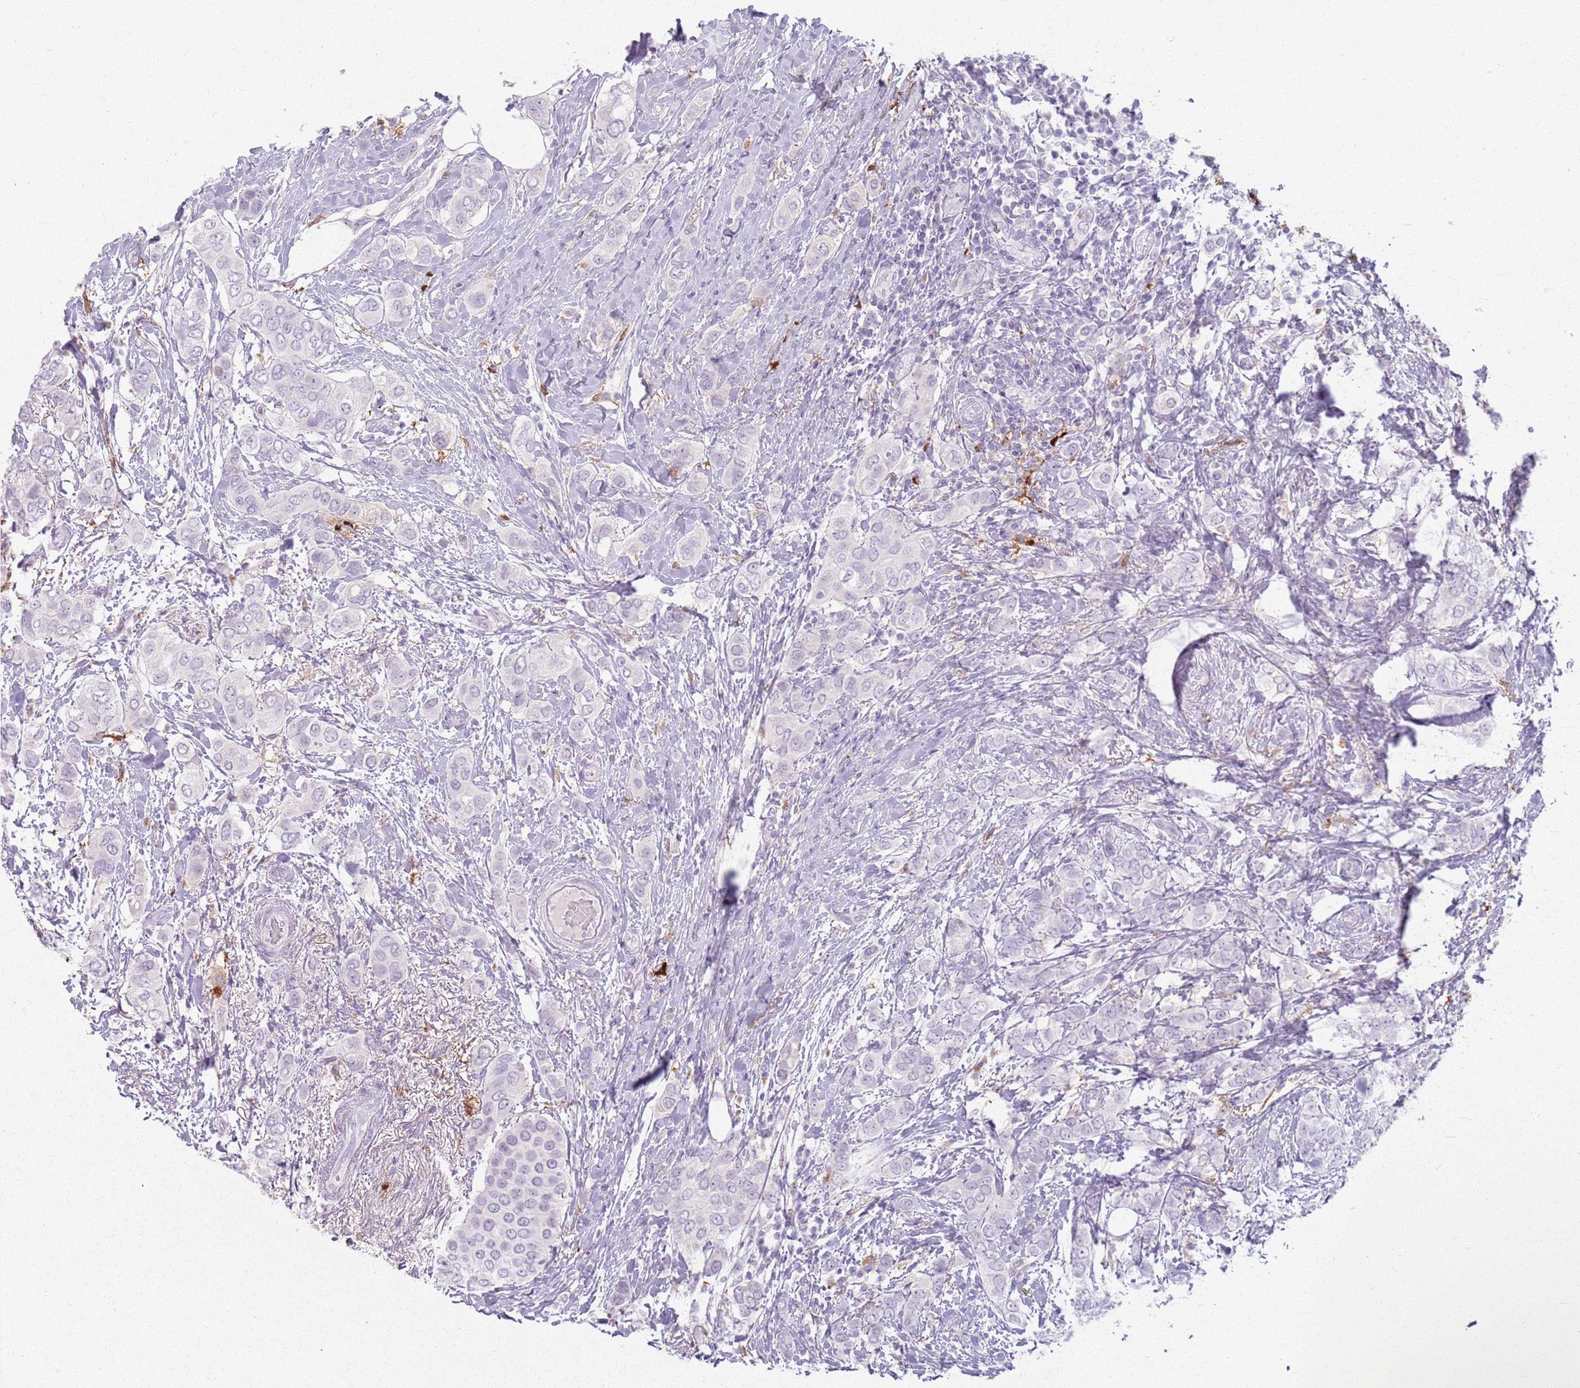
{"staining": {"intensity": "negative", "quantity": "none", "location": "none"}, "tissue": "breast cancer", "cell_type": "Tumor cells", "image_type": "cancer", "snomed": [{"axis": "morphology", "description": "Lobular carcinoma"}, {"axis": "topography", "description": "Breast"}], "caption": "Immunohistochemistry (IHC) histopathology image of lobular carcinoma (breast) stained for a protein (brown), which displays no expression in tumor cells.", "gene": "GDPGP1", "patient": {"sex": "female", "age": 51}}